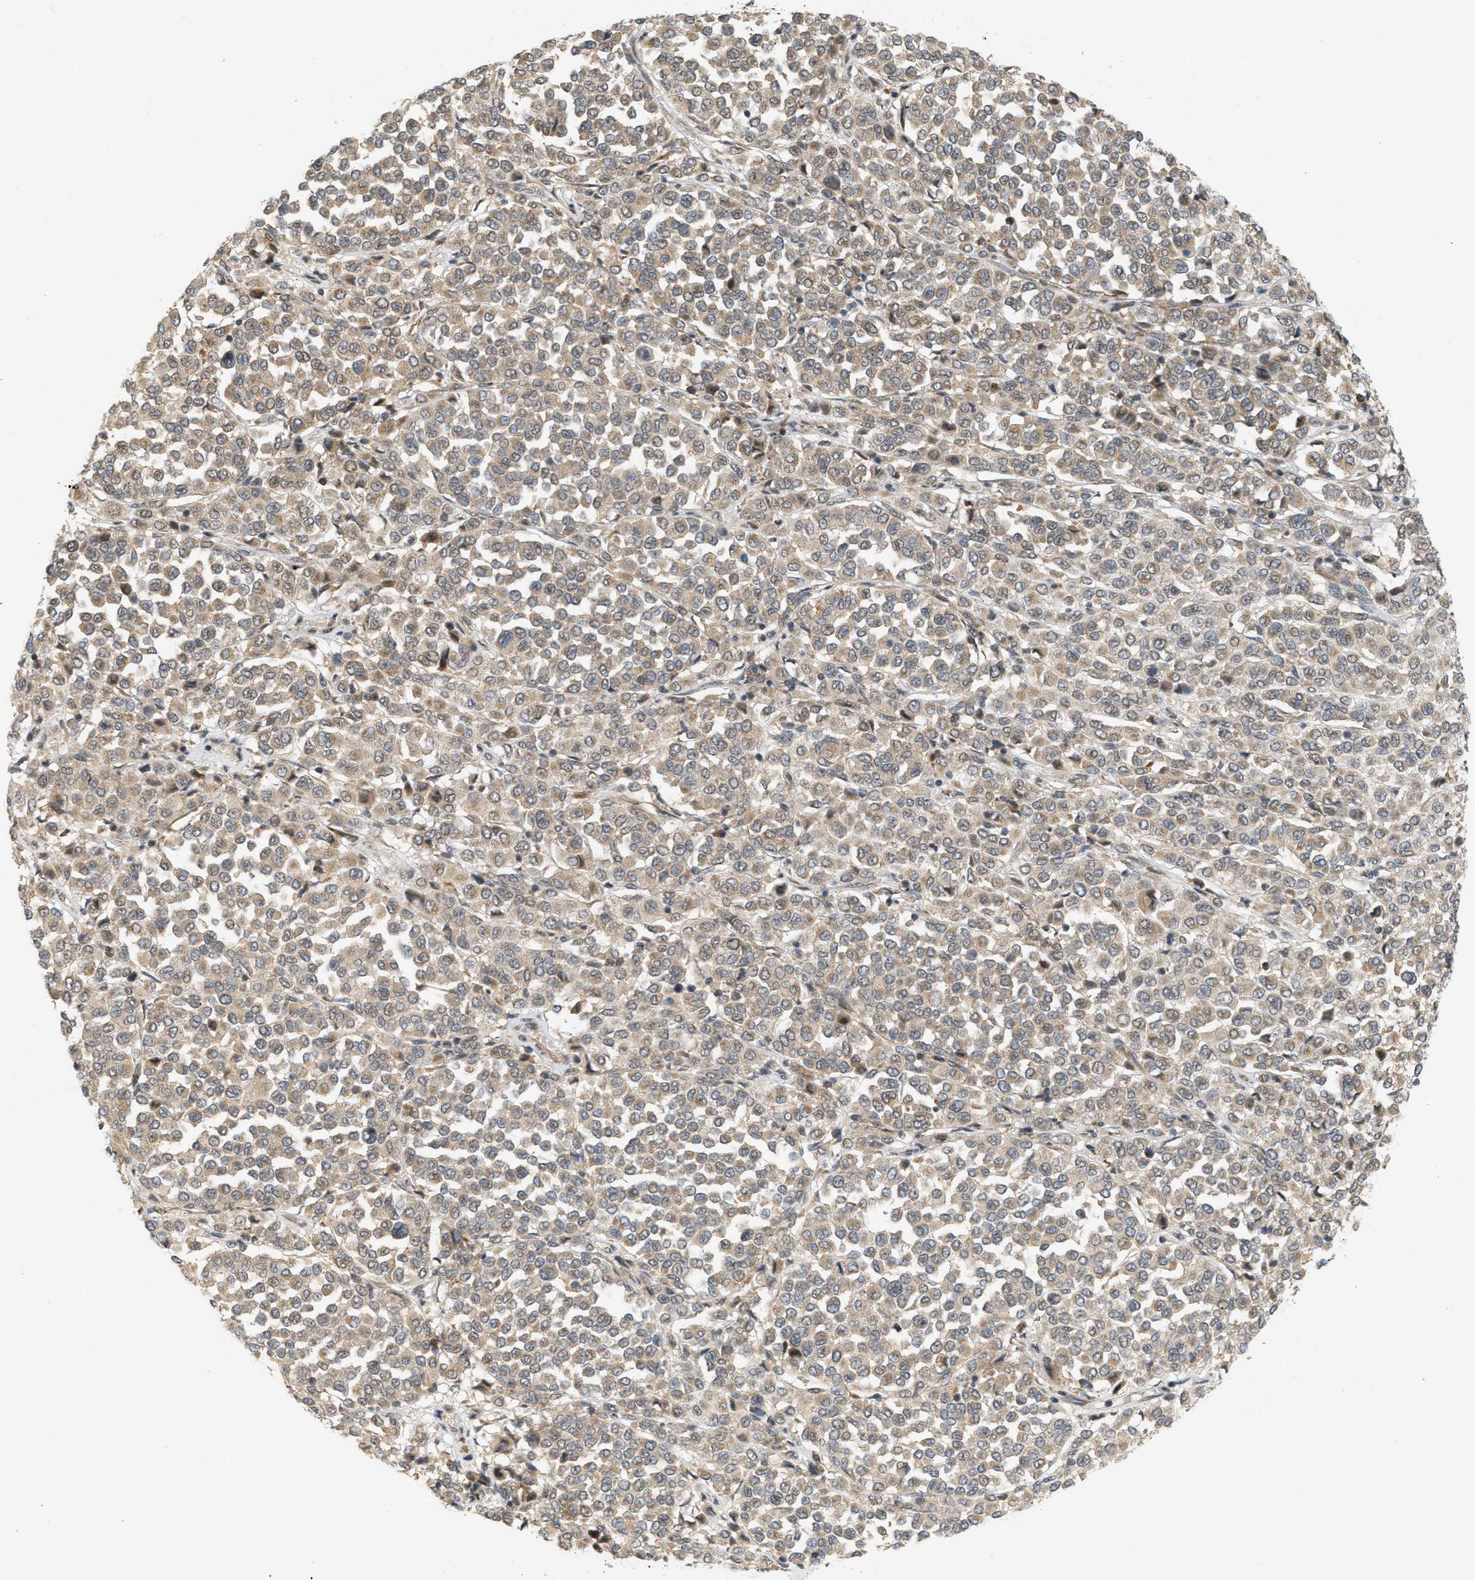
{"staining": {"intensity": "moderate", "quantity": ">75%", "location": "cytoplasmic/membranous"}, "tissue": "melanoma", "cell_type": "Tumor cells", "image_type": "cancer", "snomed": [{"axis": "morphology", "description": "Malignant melanoma, Metastatic site"}, {"axis": "topography", "description": "Pancreas"}], "caption": "Protein staining demonstrates moderate cytoplasmic/membranous staining in about >75% of tumor cells in malignant melanoma (metastatic site).", "gene": "PRKD1", "patient": {"sex": "female", "age": 30}}